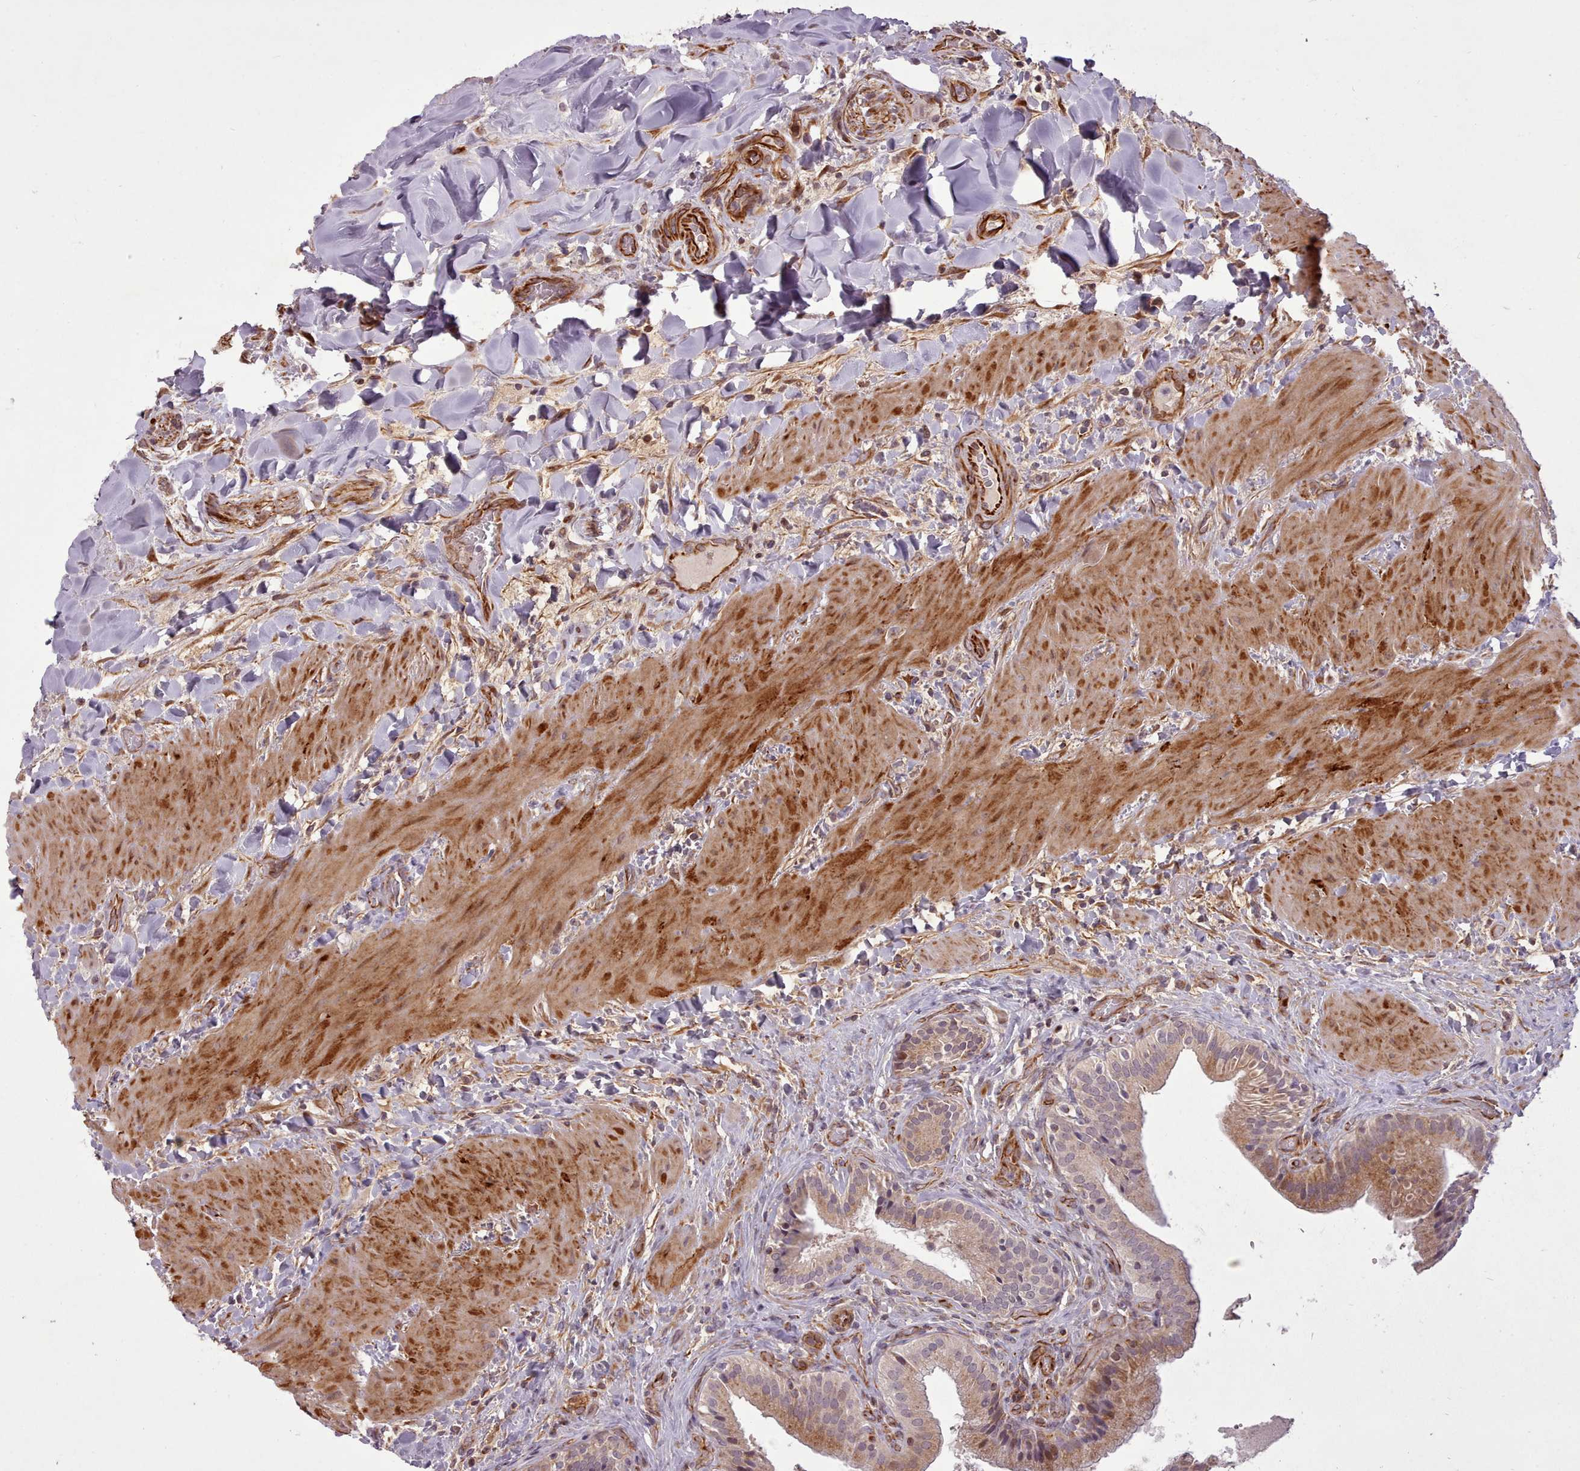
{"staining": {"intensity": "strong", "quantity": "25%-75%", "location": "cytoplasmic/membranous,nuclear"}, "tissue": "gallbladder", "cell_type": "Glandular cells", "image_type": "normal", "snomed": [{"axis": "morphology", "description": "Normal tissue, NOS"}, {"axis": "topography", "description": "Gallbladder"}], "caption": "Normal gallbladder was stained to show a protein in brown. There is high levels of strong cytoplasmic/membranous,nuclear staining in approximately 25%-75% of glandular cells. Immunohistochemistry stains the protein of interest in brown and the nuclei are stained blue.", "gene": "GBGT1", "patient": {"sex": "male", "age": 24}}